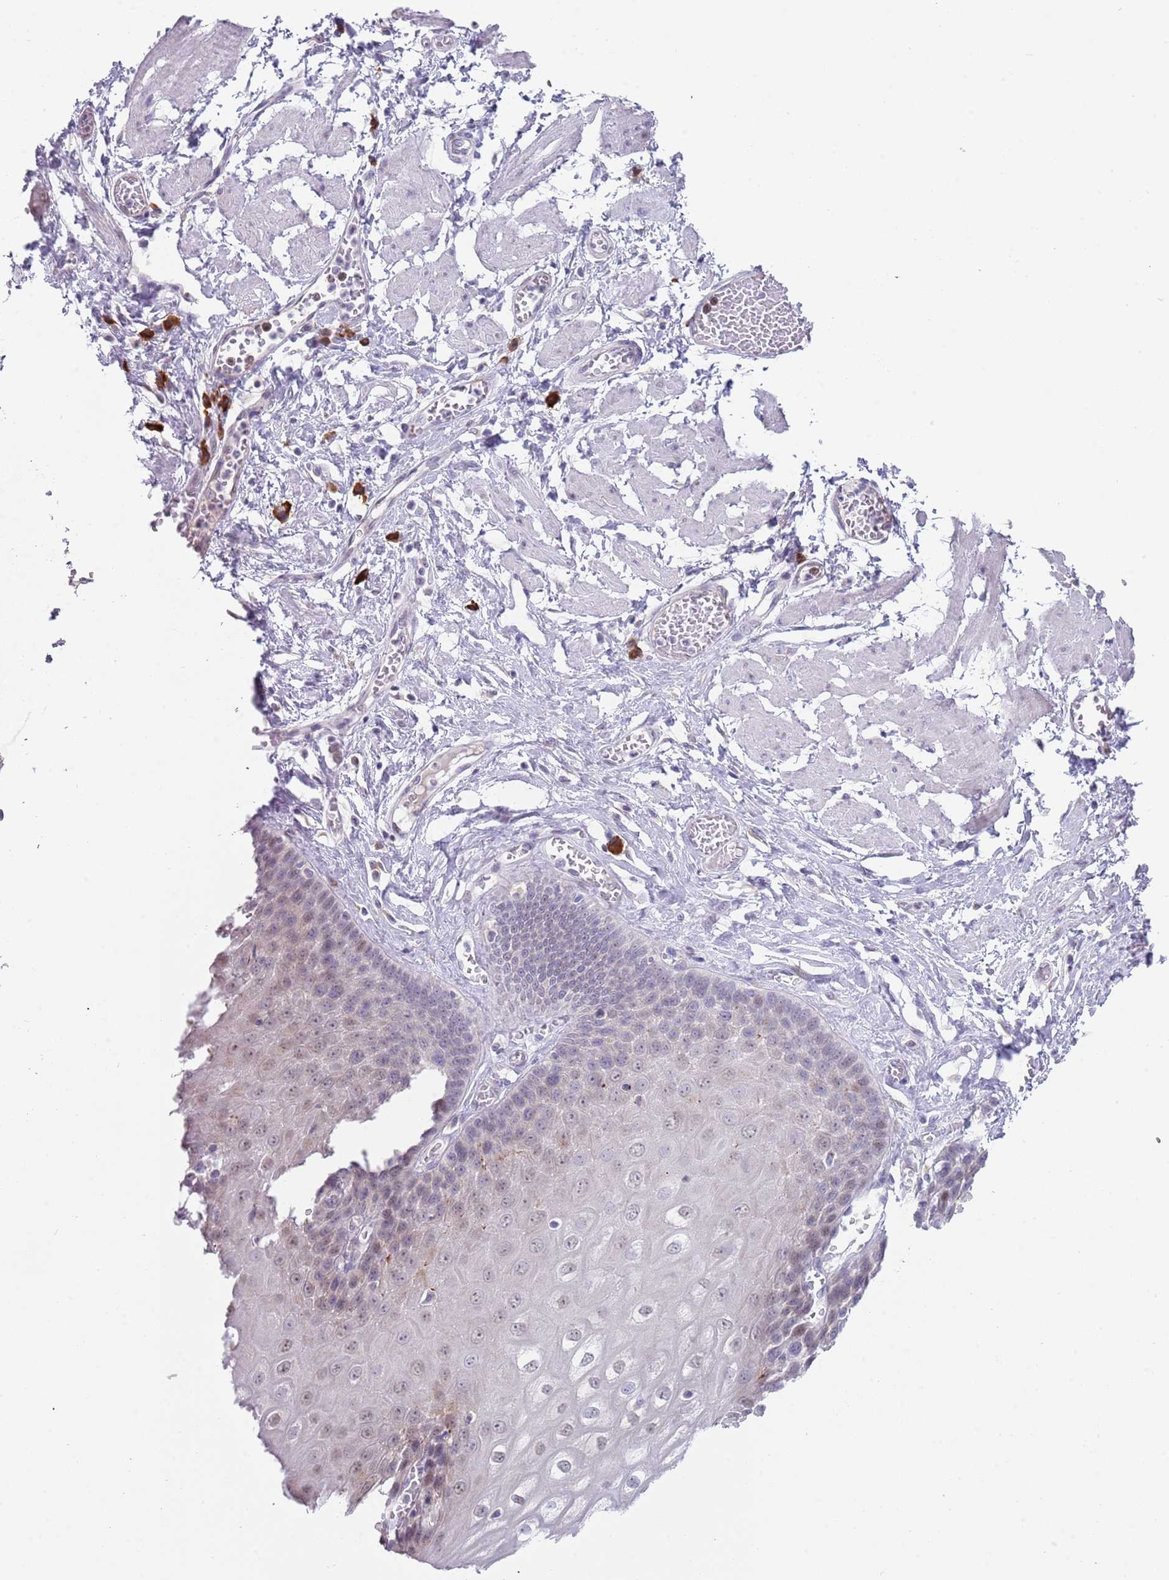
{"staining": {"intensity": "weak", "quantity": "<25%", "location": "nuclear"}, "tissue": "esophagus", "cell_type": "Squamous epithelial cells", "image_type": "normal", "snomed": [{"axis": "morphology", "description": "Normal tissue, NOS"}, {"axis": "topography", "description": "Esophagus"}], "caption": "The image exhibits no significant staining in squamous epithelial cells of esophagus.", "gene": "TNRC6C", "patient": {"sex": "male", "age": 60}}